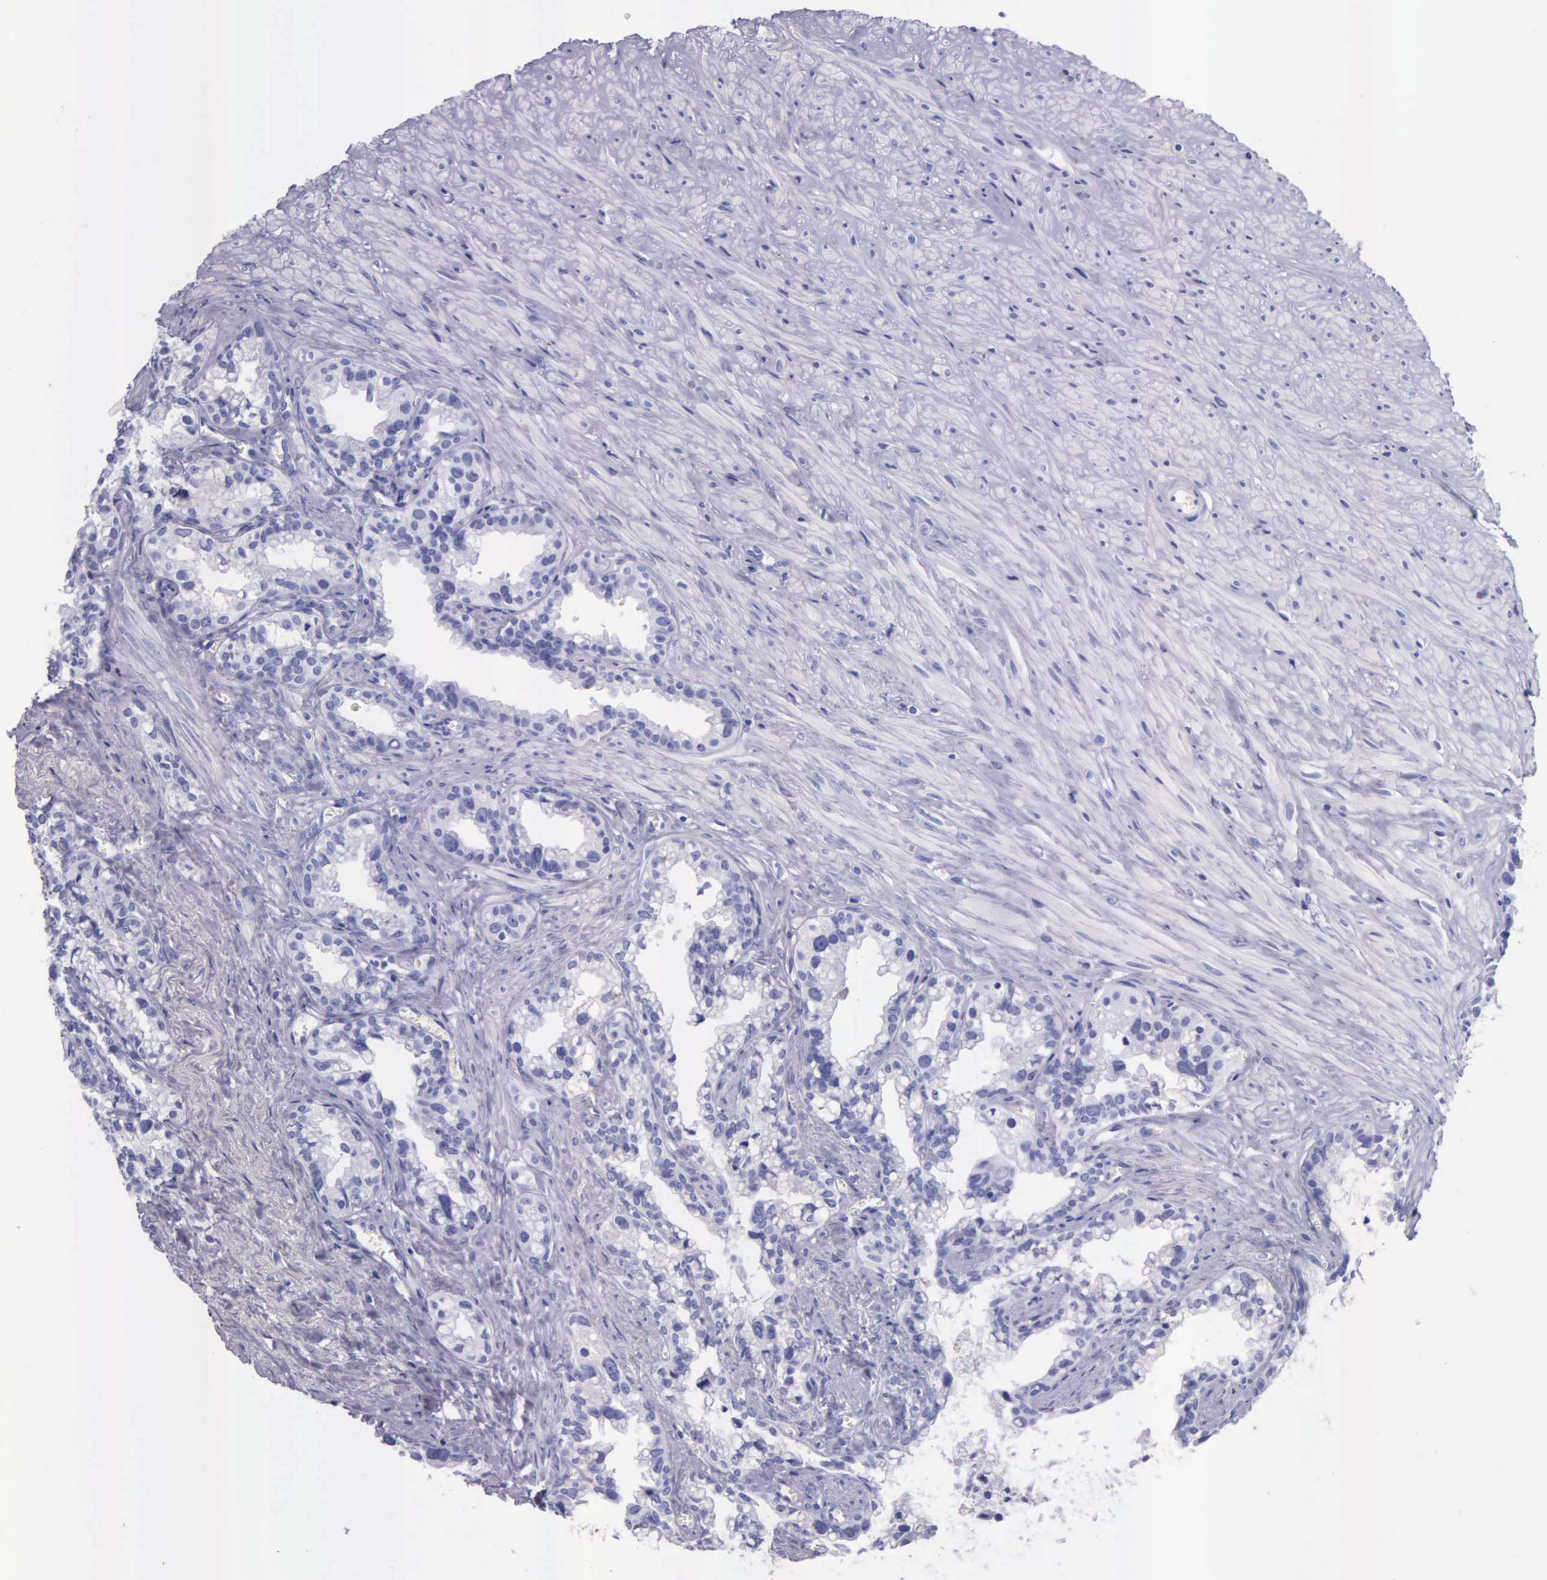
{"staining": {"intensity": "negative", "quantity": "none", "location": "none"}, "tissue": "seminal vesicle", "cell_type": "Glandular cells", "image_type": "normal", "snomed": [{"axis": "morphology", "description": "Normal tissue, NOS"}, {"axis": "topography", "description": "Seminal veicle"}], "caption": "The immunohistochemistry image has no significant expression in glandular cells of seminal vesicle. The staining was performed using DAB (3,3'-diaminobenzidine) to visualize the protein expression in brown, while the nuclei were stained in blue with hematoxylin (Magnification: 20x).", "gene": "KLK2", "patient": {"sex": "male", "age": 60}}